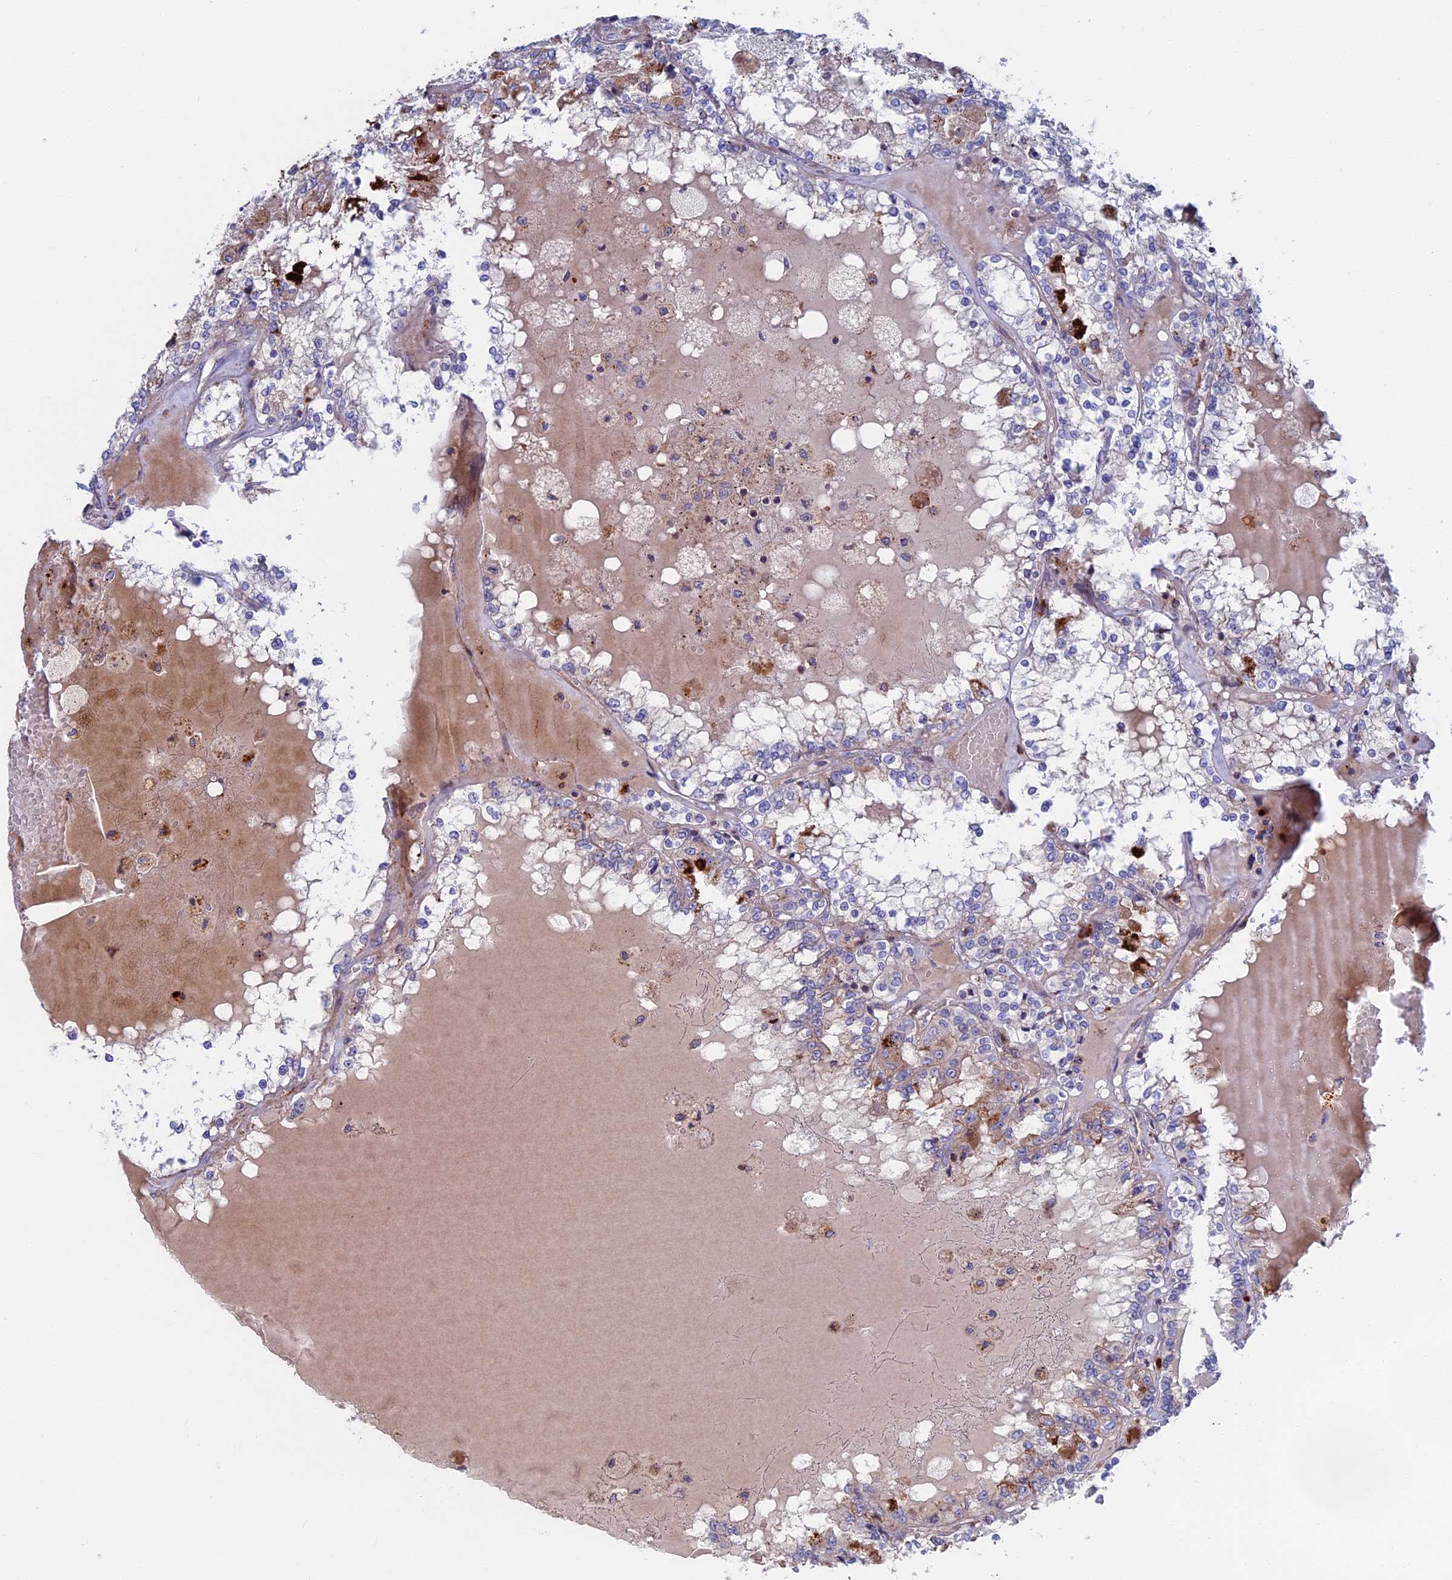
{"staining": {"intensity": "negative", "quantity": "none", "location": "none"}, "tissue": "renal cancer", "cell_type": "Tumor cells", "image_type": "cancer", "snomed": [{"axis": "morphology", "description": "Adenocarcinoma, NOS"}, {"axis": "topography", "description": "Kidney"}], "caption": "The immunohistochemistry (IHC) micrograph has no significant positivity in tumor cells of adenocarcinoma (renal) tissue.", "gene": "LYPD5", "patient": {"sex": "female", "age": 56}}